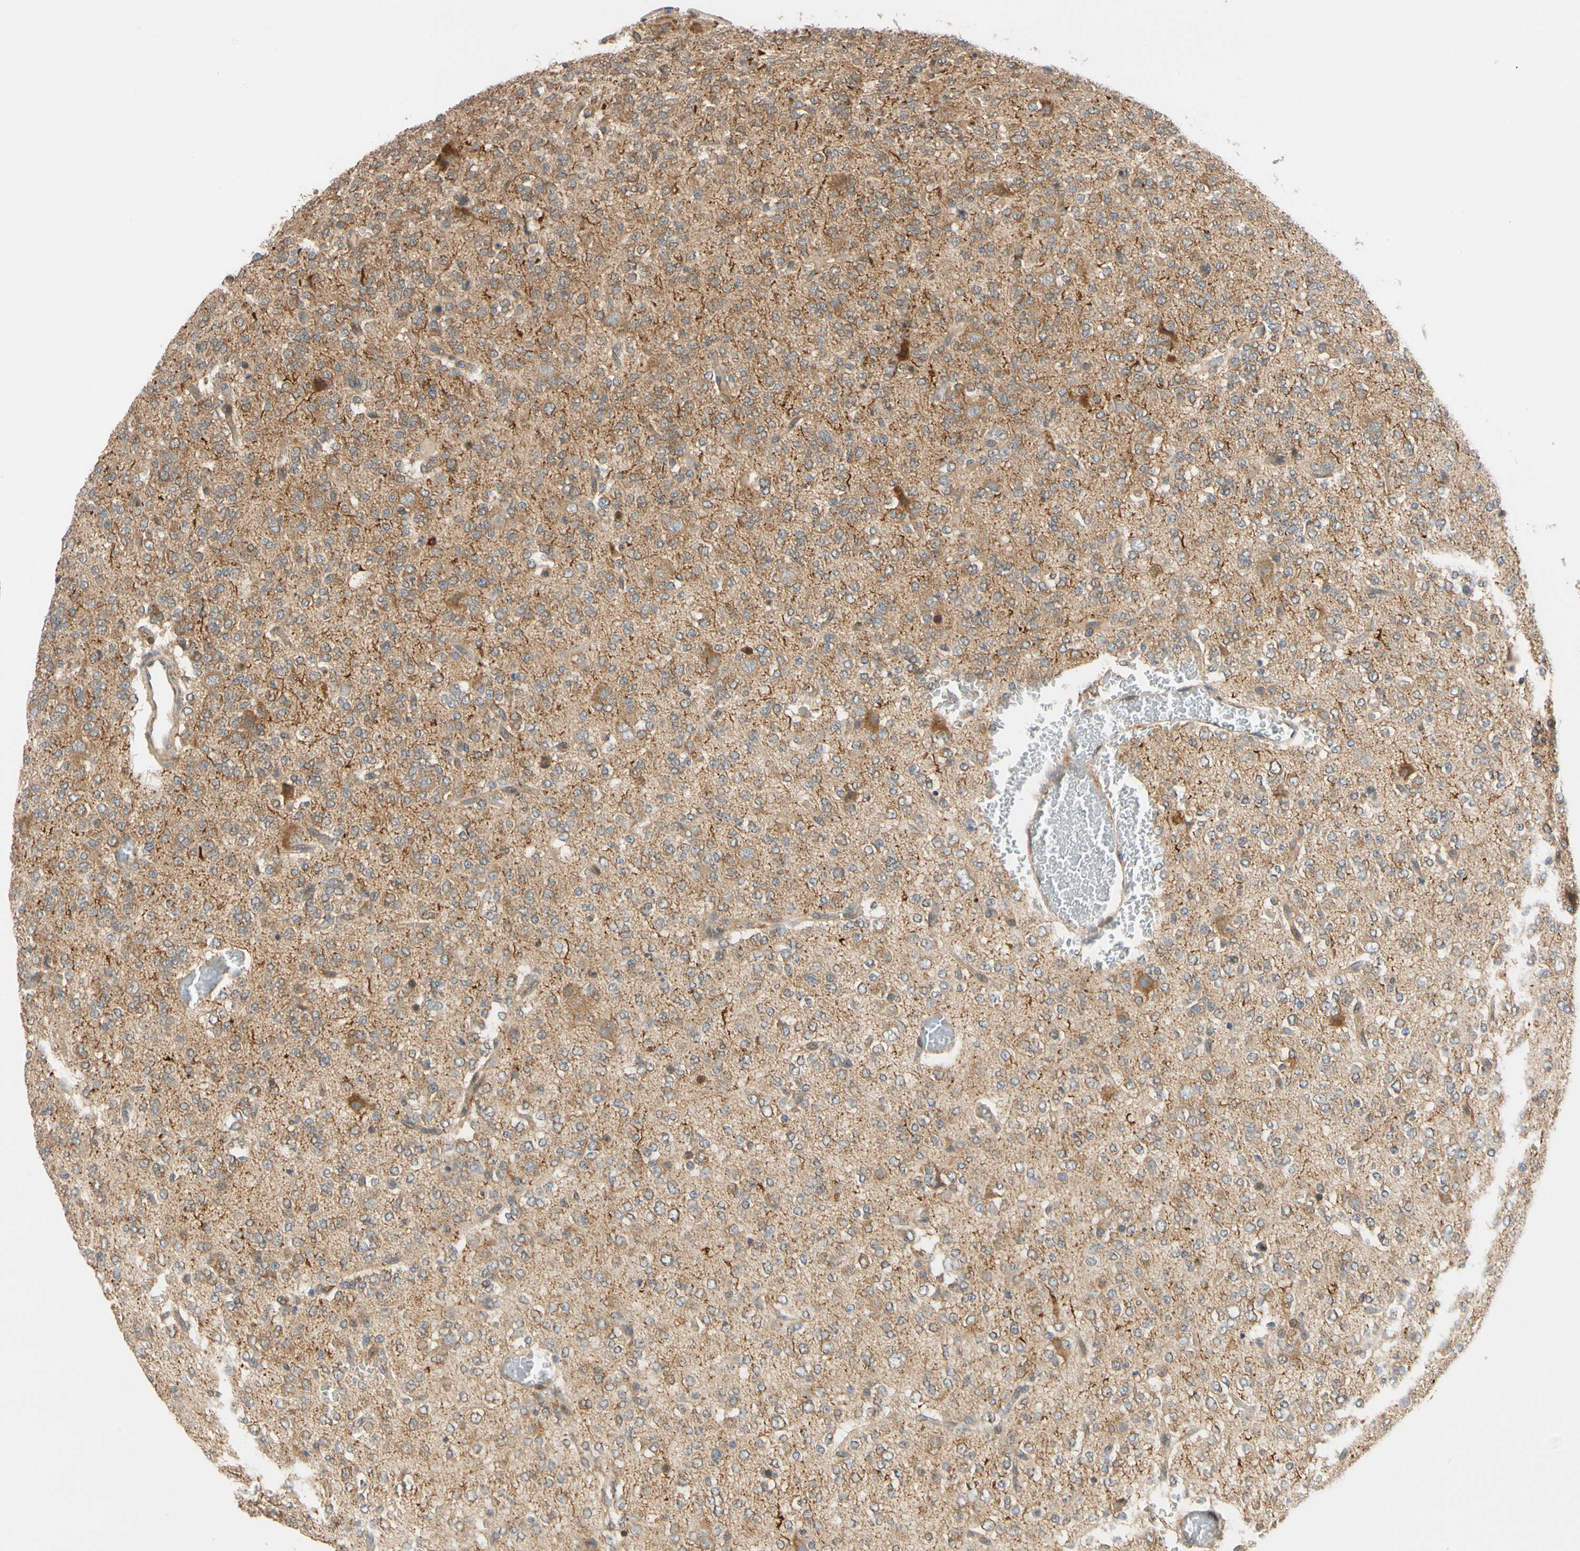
{"staining": {"intensity": "moderate", "quantity": "25%-75%", "location": "cytoplasmic/membranous"}, "tissue": "glioma", "cell_type": "Tumor cells", "image_type": "cancer", "snomed": [{"axis": "morphology", "description": "Glioma, malignant, Low grade"}, {"axis": "topography", "description": "Brain"}], "caption": "Malignant low-grade glioma stained for a protein (brown) exhibits moderate cytoplasmic/membranous positive staining in approximately 25%-75% of tumor cells.", "gene": "ANKHD1", "patient": {"sex": "male", "age": 38}}